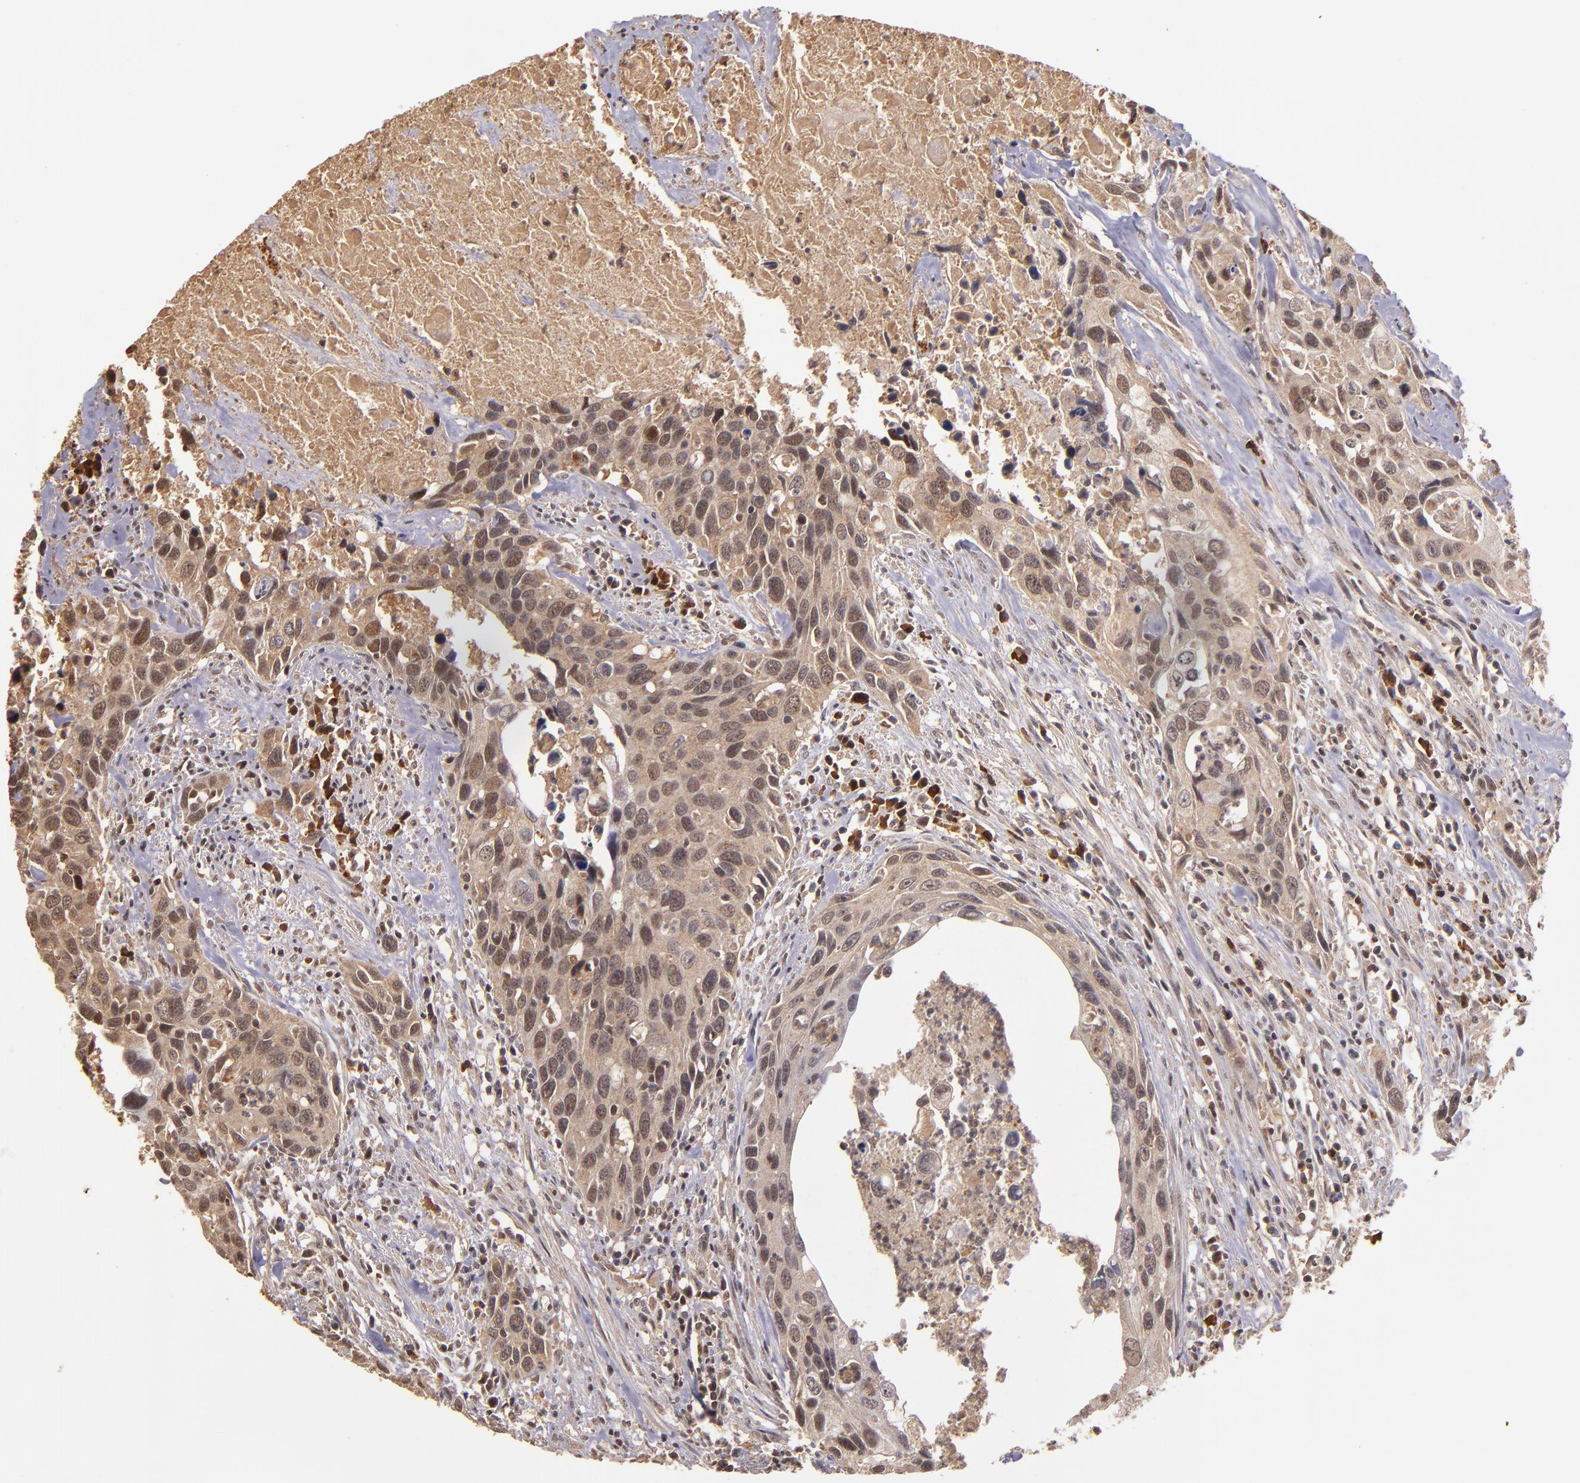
{"staining": {"intensity": "moderate", "quantity": ">75%", "location": "cytoplasmic/membranous"}, "tissue": "urothelial cancer", "cell_type": "Tumor cells", "image_type": "cancer", "snomed": [{"axis": "morphology", "description": "Urothelial carcinoma, High grade"}, {"axis": "topography", "description": "Urinary bladder"}], "caption": "Protein expression analysis of human urothelial cancer reveals moderate cytoplasmic/membranous staining in approximately >75% of tumor cells.", "gene": "RIOK3", "patient": {"sex": "male", "age": 71}}